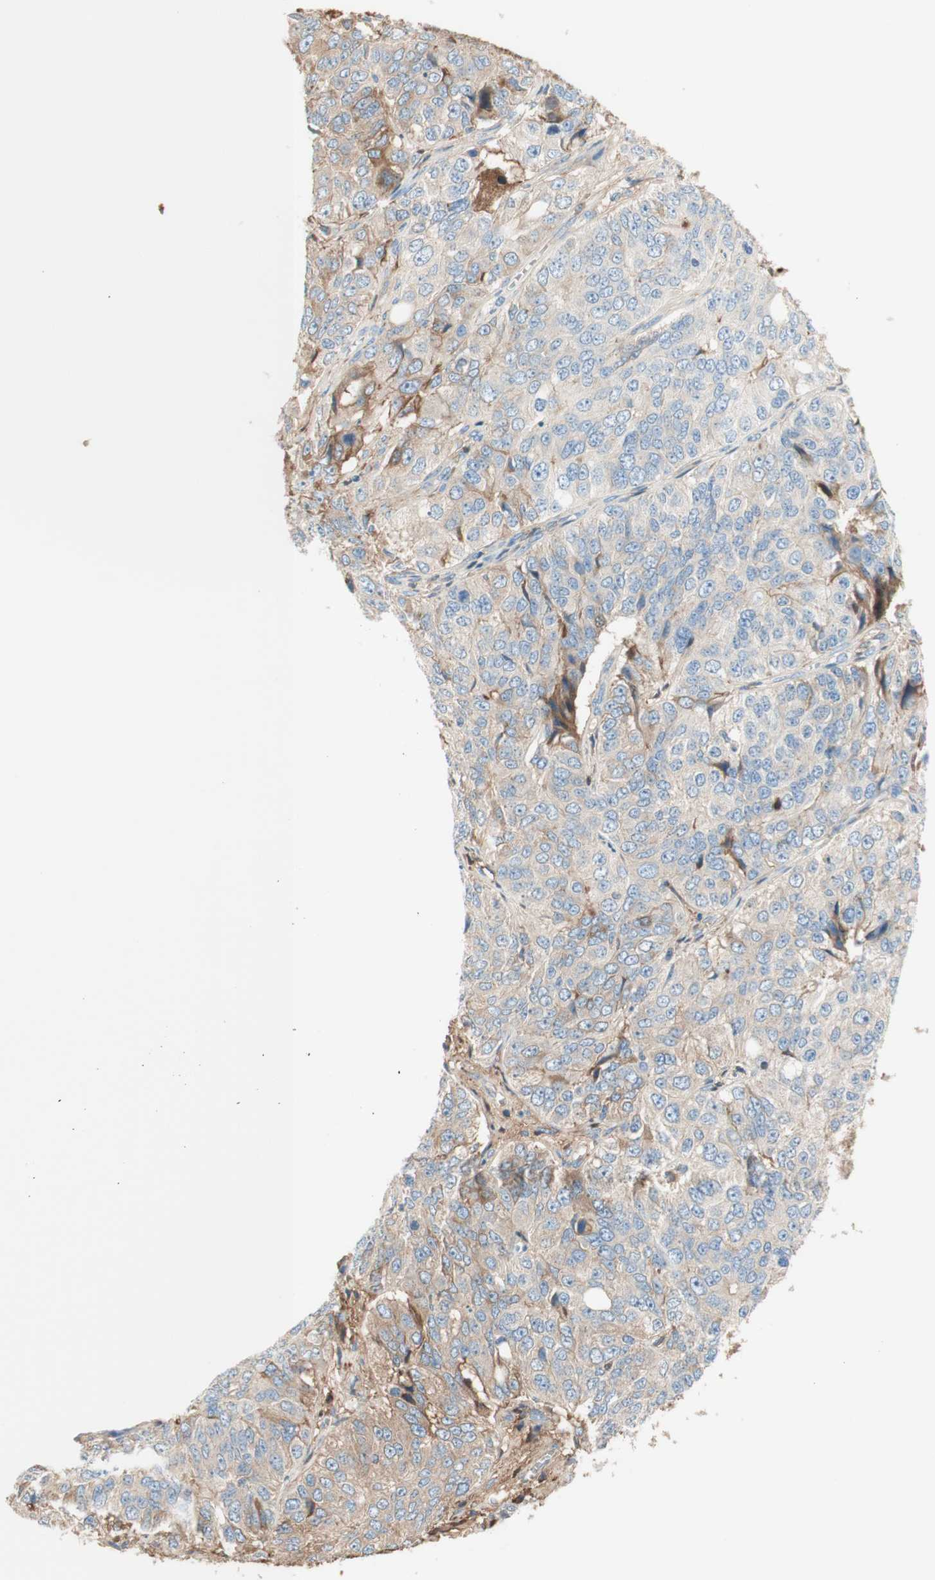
{"staining": {"intensity": "weak", "quantity": "<25%", "location": "cytoplasmic/membranous"}, "tissue": "ovarian cancer", "cell_type": "Tumor cells", "image_type": "cancer", "snomed": [{"axis": "morphology", "description": "Carcinoma, endometroid"}, {"axis": "topography", "description": "Ovary"}], "caption": "The IHC micrograph has no significant positivity in tumor cells of ovarian cancer tissue.", "gene": "KNG1", "patient": {"sex": "female", "age": 51}}